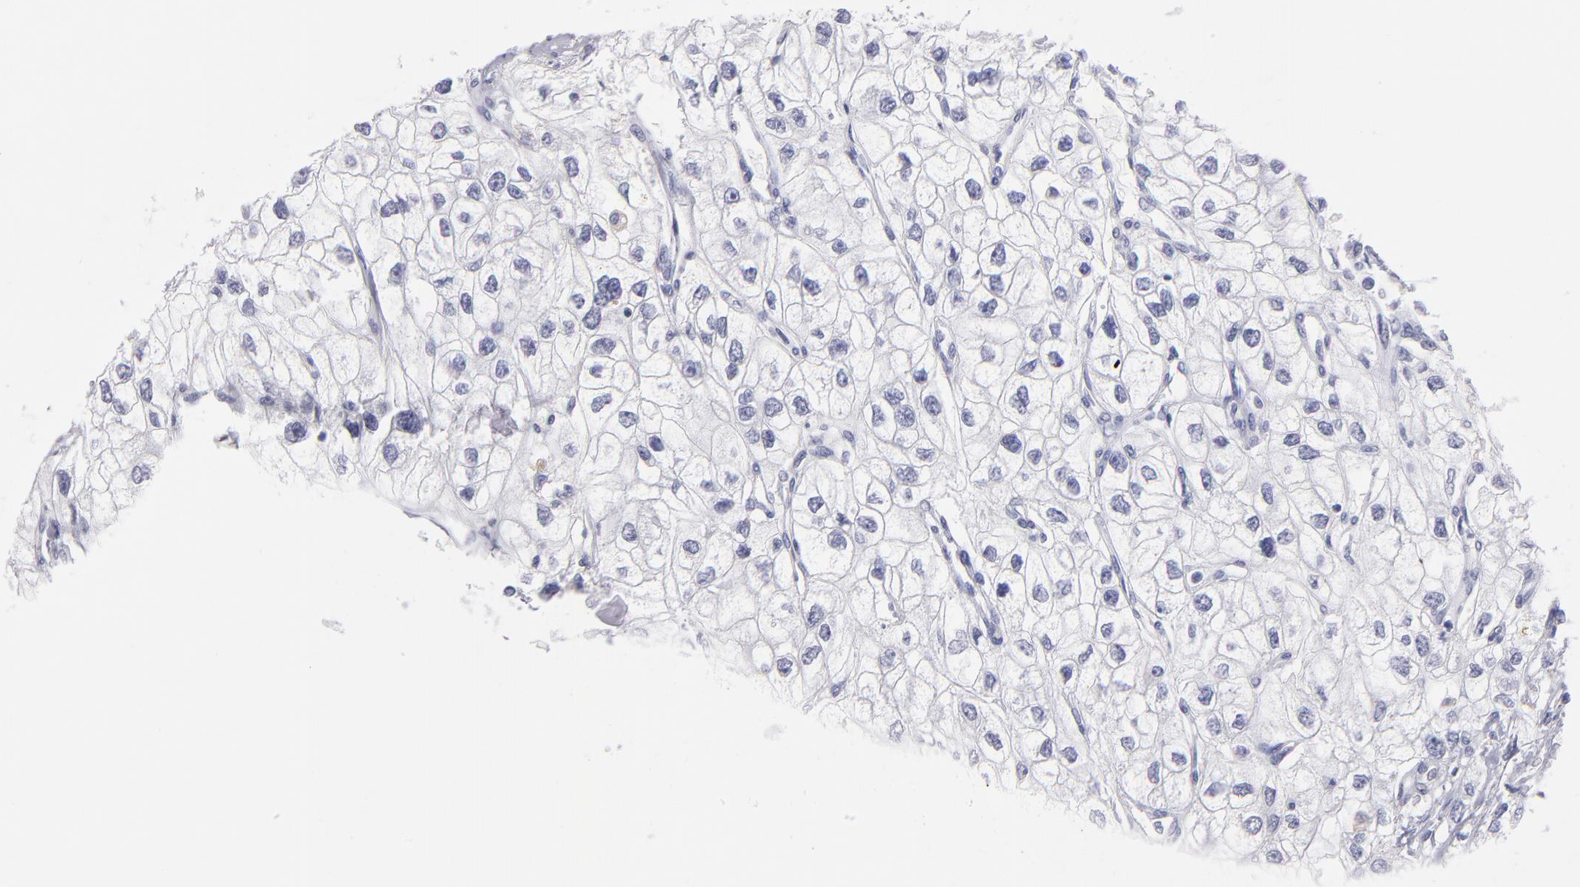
{"staining": {"intensity": "negative", "quantity": "none", "location": "none"}, "tissue": "renal cancer", "cell_type": "Tumor cells", "image_type": "cancer", "snomed": [{"axis": "morphology", "description": "Adenocarcinoma, NOS"}, {"axis": "topography", "description": "Kidney"}], "caption": "DAB immunohistochemical staining of human renal cancer reveals no significant positivity in tumor cells.", "gene": "MB", "patient": {"sex": "male", "age": 57}}